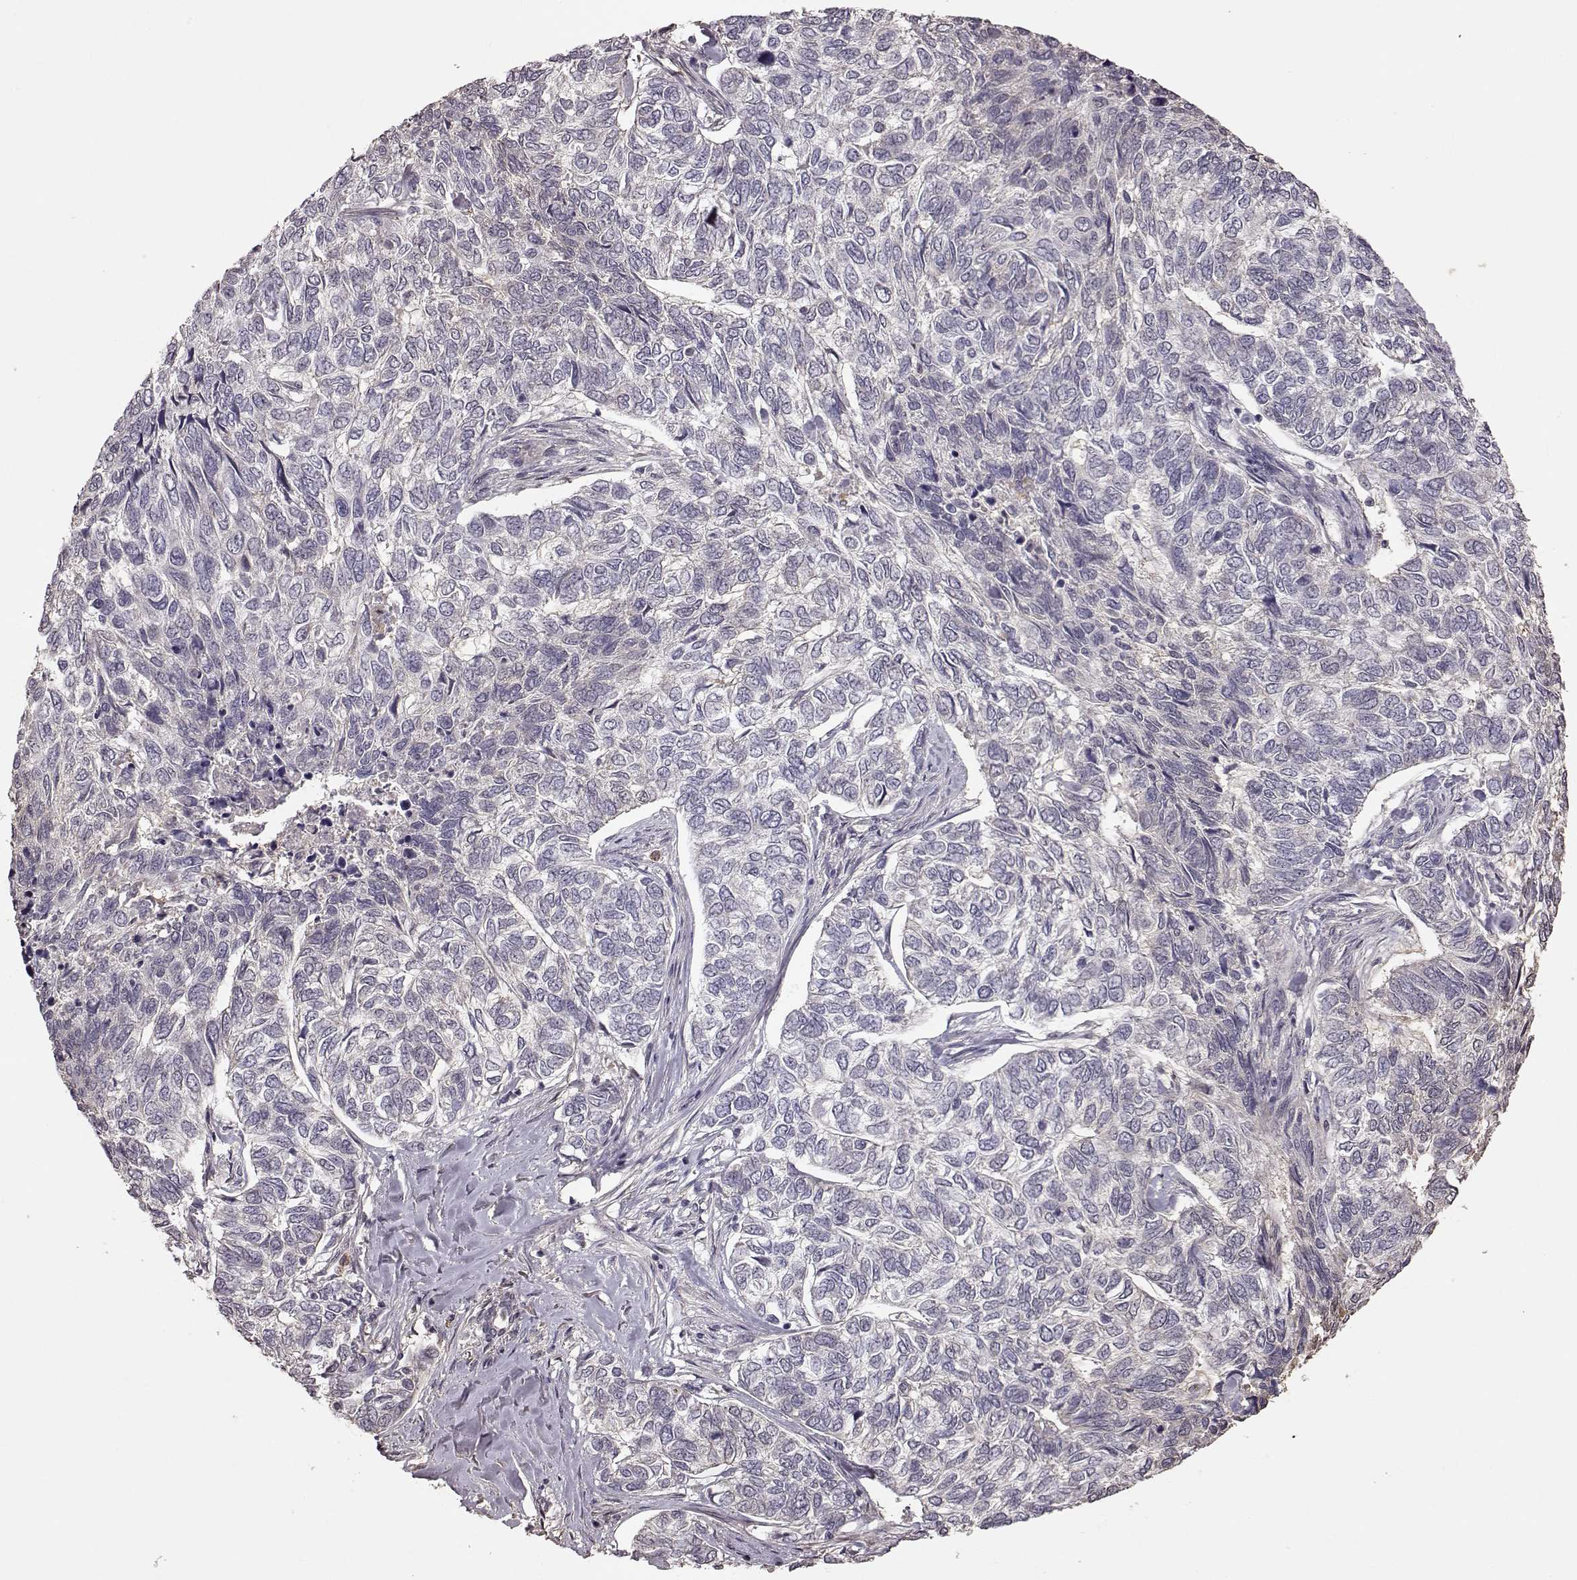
{"staining": {"intensity": "negative", "quantity": "none", "location": "none"}, "tissue": "skin cancer", "cell_type": "Tumor cells", "image_type": "cancer", "snomed": [{"axis": "morphology", "description": "Basal cell carcinoma"}, {"axis": "topography", "description": "Skin"}], "caption": "There is no significant expression in tumor cells of skin cancer.", "gene": "CRB1", "patient": {"sex": "female", "age": 65}}